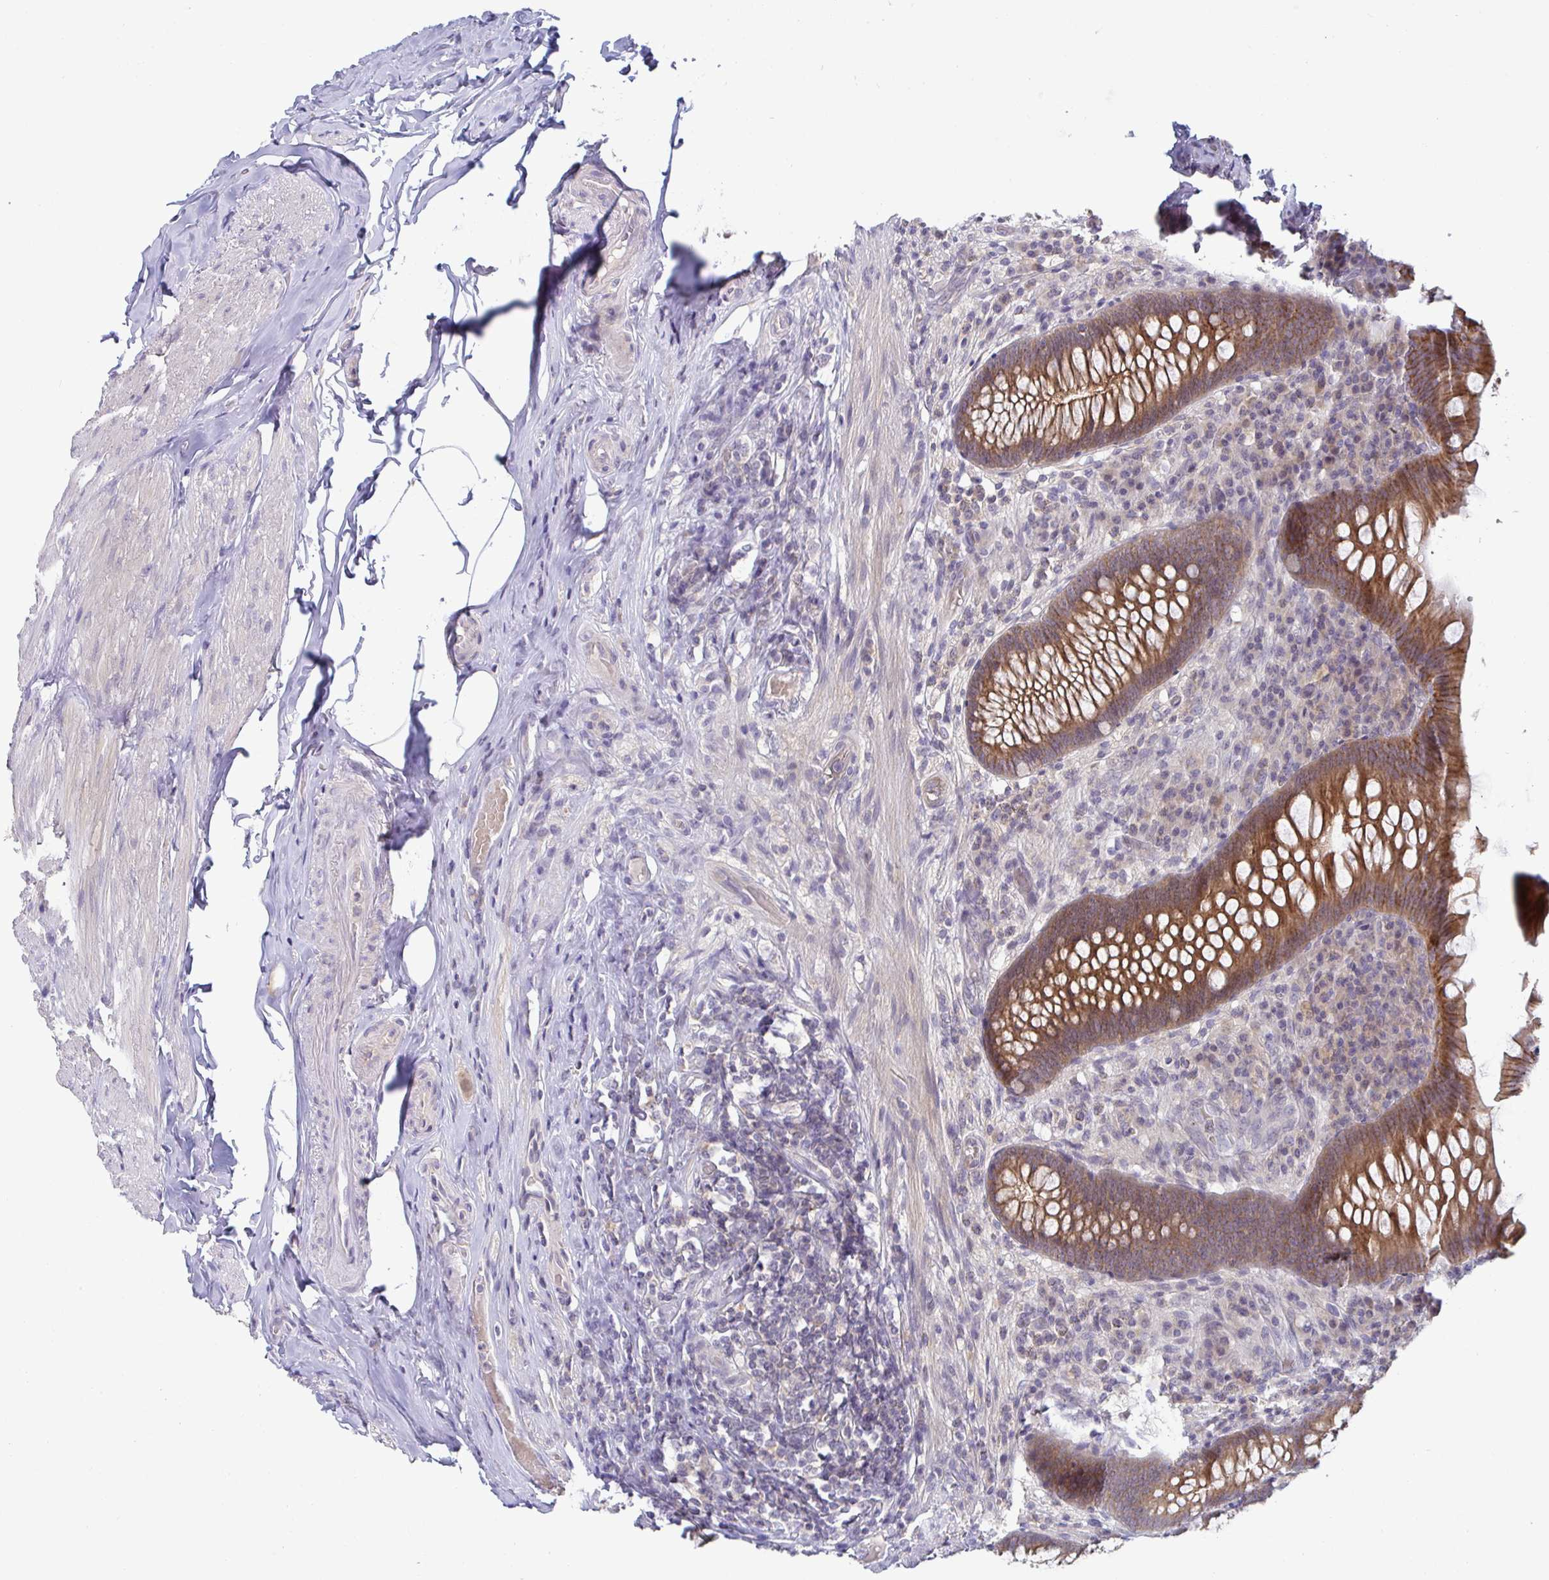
{"staining": {"intensity": "strong", "quantity": ">75%", "location": "cytoplasmic/membranous"}, "tissue": "appendix", "cell_type": "Glandular cells", "image_type": "normal", "snomed": [{"axis": "morphology", "description": "Normal tissue, NOS"}, {"axis": "topography", "description": "Appendix"}], "caption": "Protein analysis of unremarkable appendix reveals strong cytoplasmic/membranous expression in about >75% of glandular cells. The staining was performed using DAB to visualize the protein expression in brown, while the nuclei were stained in blue with hematoxylin (Magnification: 20x).", "gene": "GSTM1", "patient": {"sex": "male", "age": 71}}